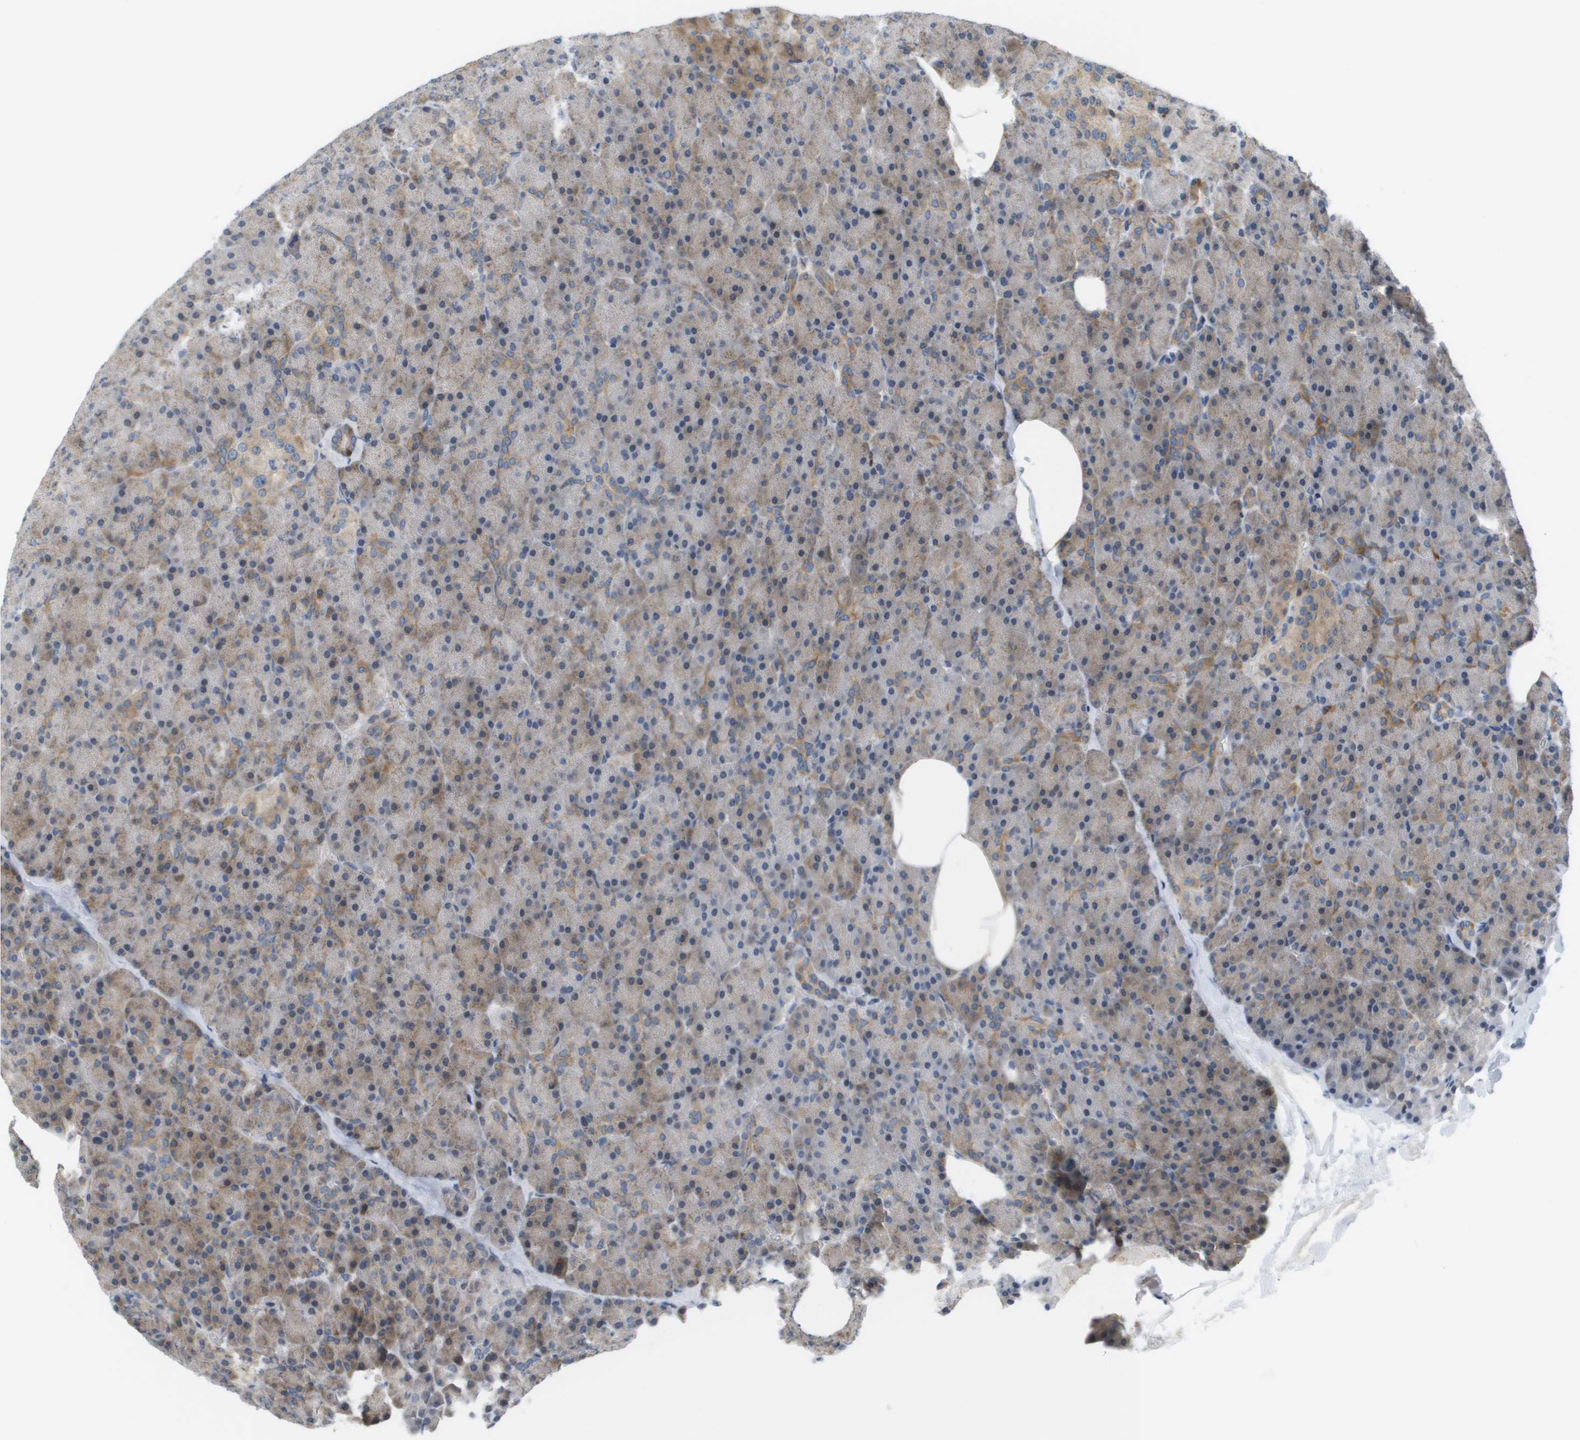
{"staining": {"intensity": "weak", "quantity": "<25%", "location": "cytoplasmic/membranous"}, "tissue": "pancreas", "cell_type": "Exocrine glandular cells", "image_type": "normal", "snomed": [{"axis": "morphology", "description": "Normal tissue, NOS"}, {"axis": "topography", "description": "Pancreas"}], "caption": "Pancreas was stained to show a protein in brown. There is no significant staining in exocrine glandular cells. Brightfield microscopy of IHC stained with DAB (3,3'-diaminobenzidine) (brown) and hematoxylin (blue), captured at high magnification.", "gene": "MARCHF8", "patient": {"sex": "female", "age": 35}}